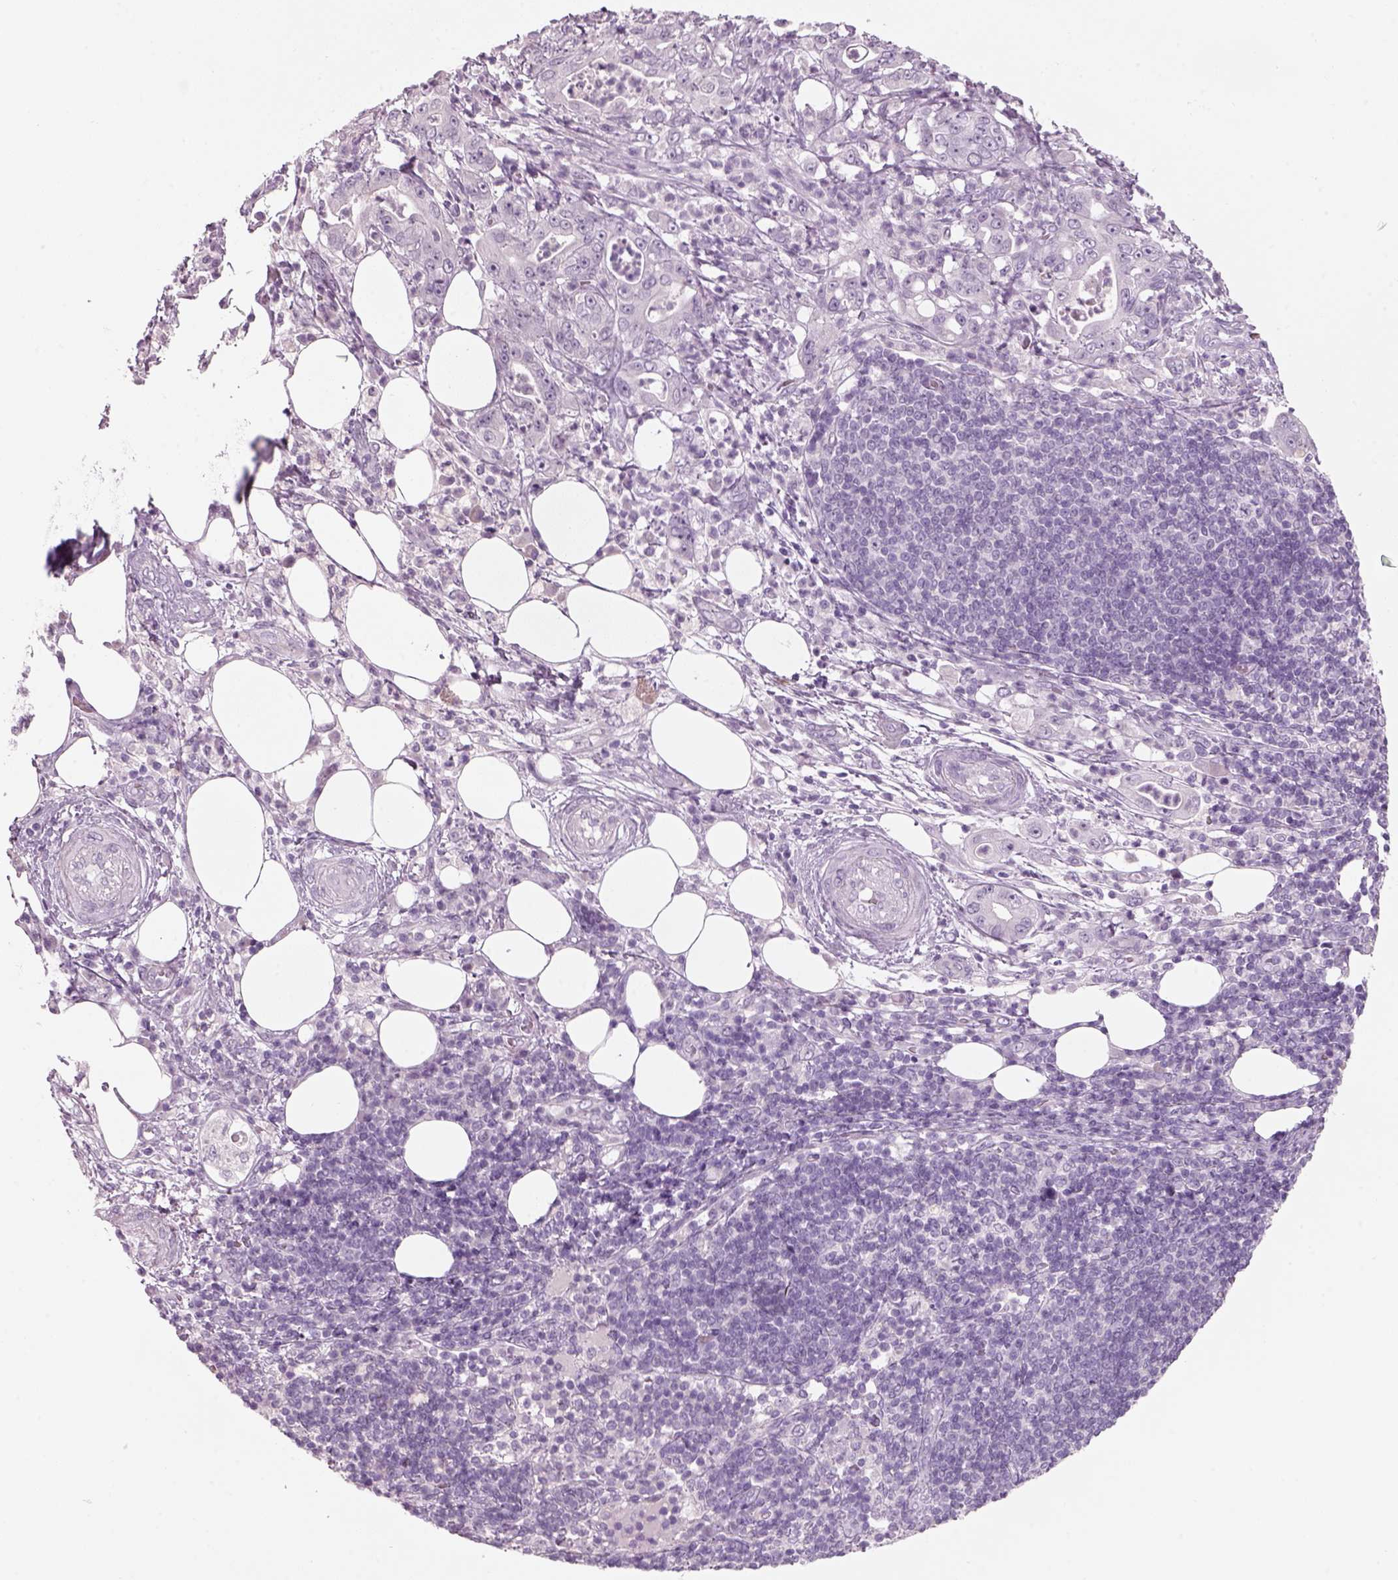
{"staining": {"intensity": "negative", "quantity": "none", "location": "none"}, "tissue": "pancreatic cancer", "cell_type": "Tumor cells", "image_type": "cancer", "snomed": [{"axis": "morphology", "description": "Adenocarcinoma, NOS"}, {"axis": "topography", "description": "Pancreas"}], "caption": "DAB (3,3'-diaminobenzidine) immunohistochemical staining of pancreatic cancer exhibits no significant staining in tumor cells.", "gene": "SLC6A2", "patient": {"sex": "male", "age": 71}}